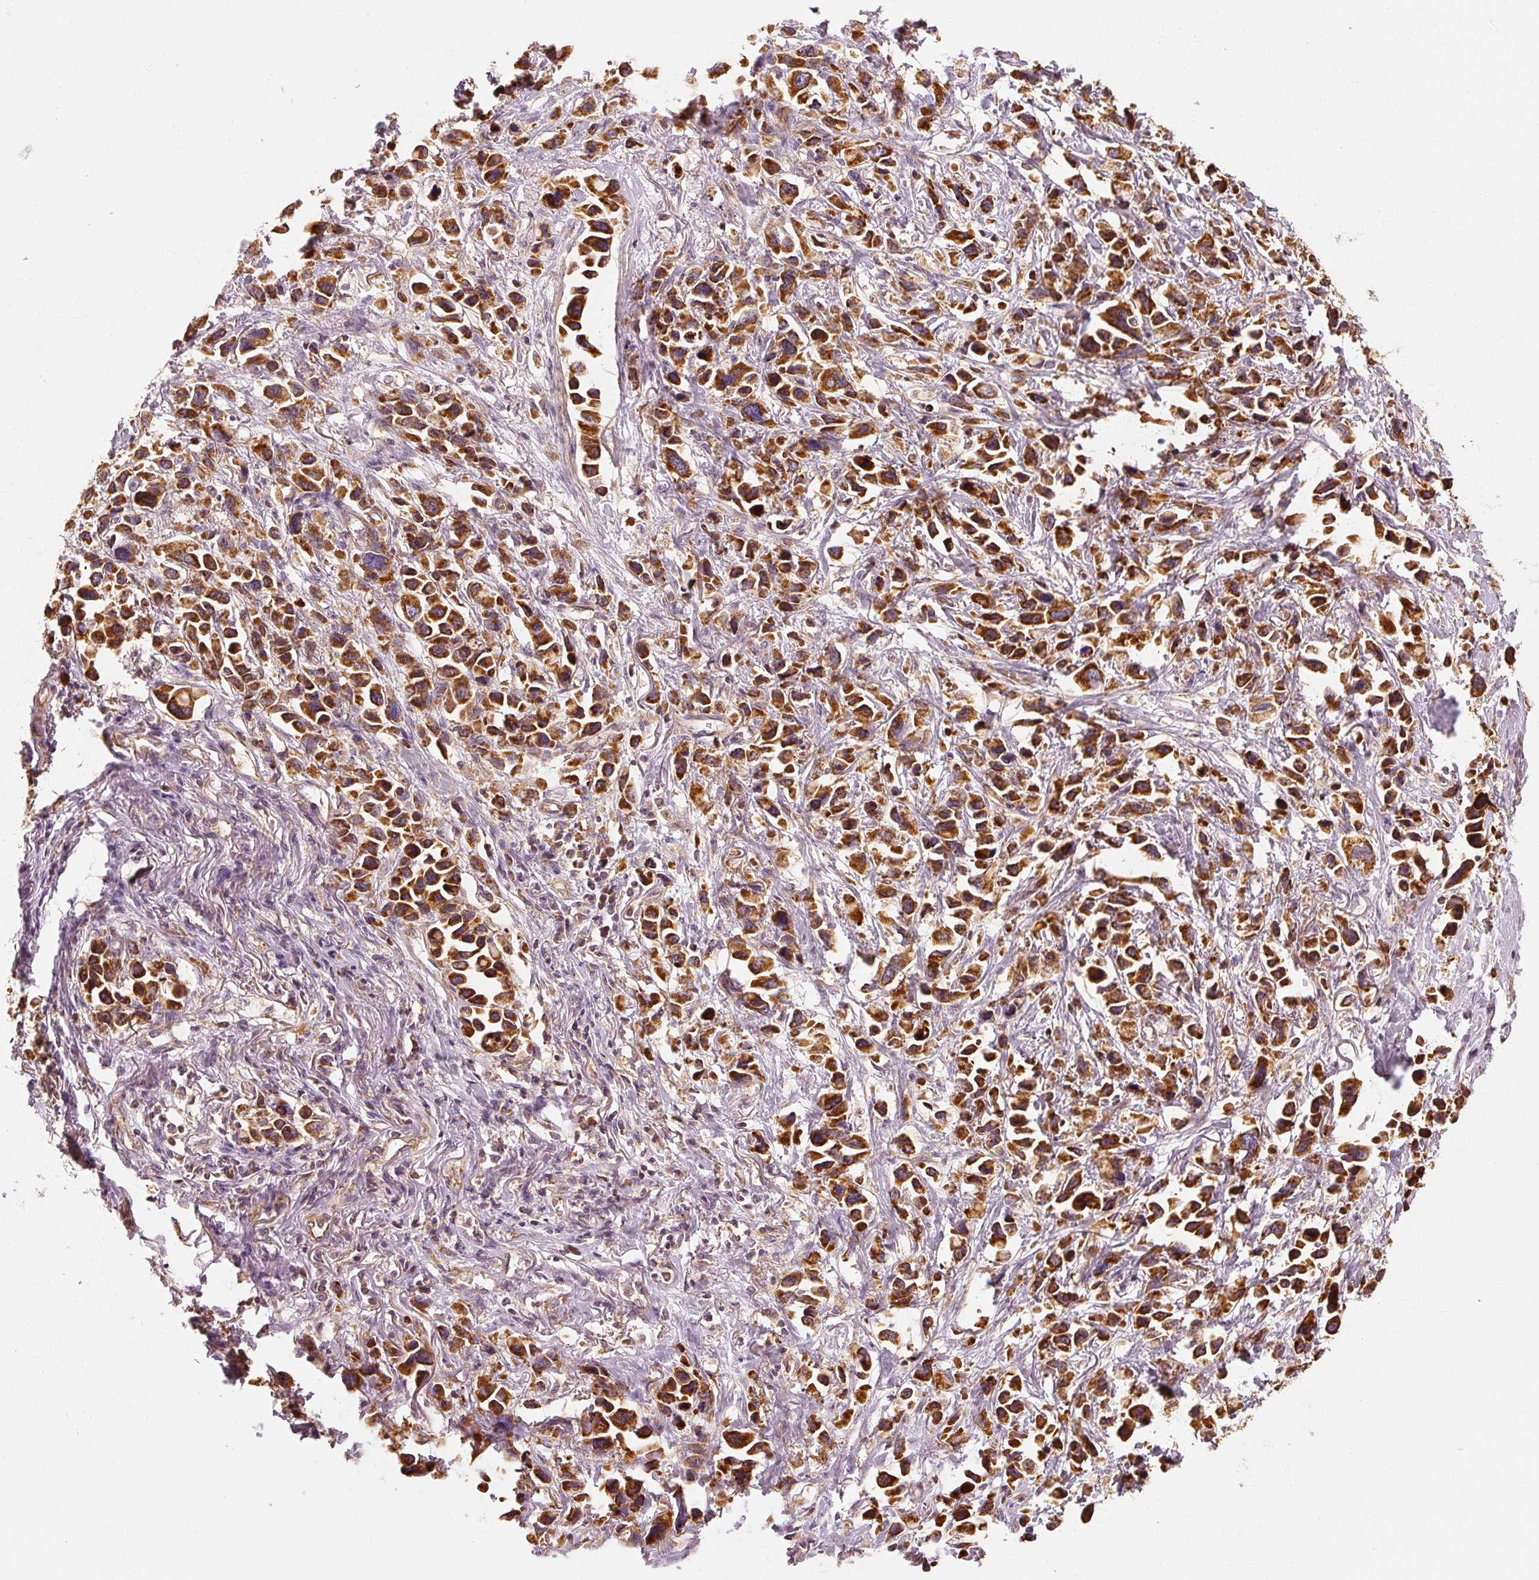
{"staining": {"intensity": "strong", "quantity": ">75%", "location": "cytoplasmic/membranous"}, "tissue": "stomach cancer", "cell_type": "Tumor cells", "image_type": "cancer", "snomed": [{"axis": "morphology", "description": "Adenocarcinoma, NOS"}, {"axis": "topography", "description": "Stomach"}], "caption": "Strong cytoplasmic/membranous expression is identified in approximately >75% of tumor cells in adenocarcinoma (stomach).", "gene": "TOMM40", "patient": {"sex": "female", "age": 81}}